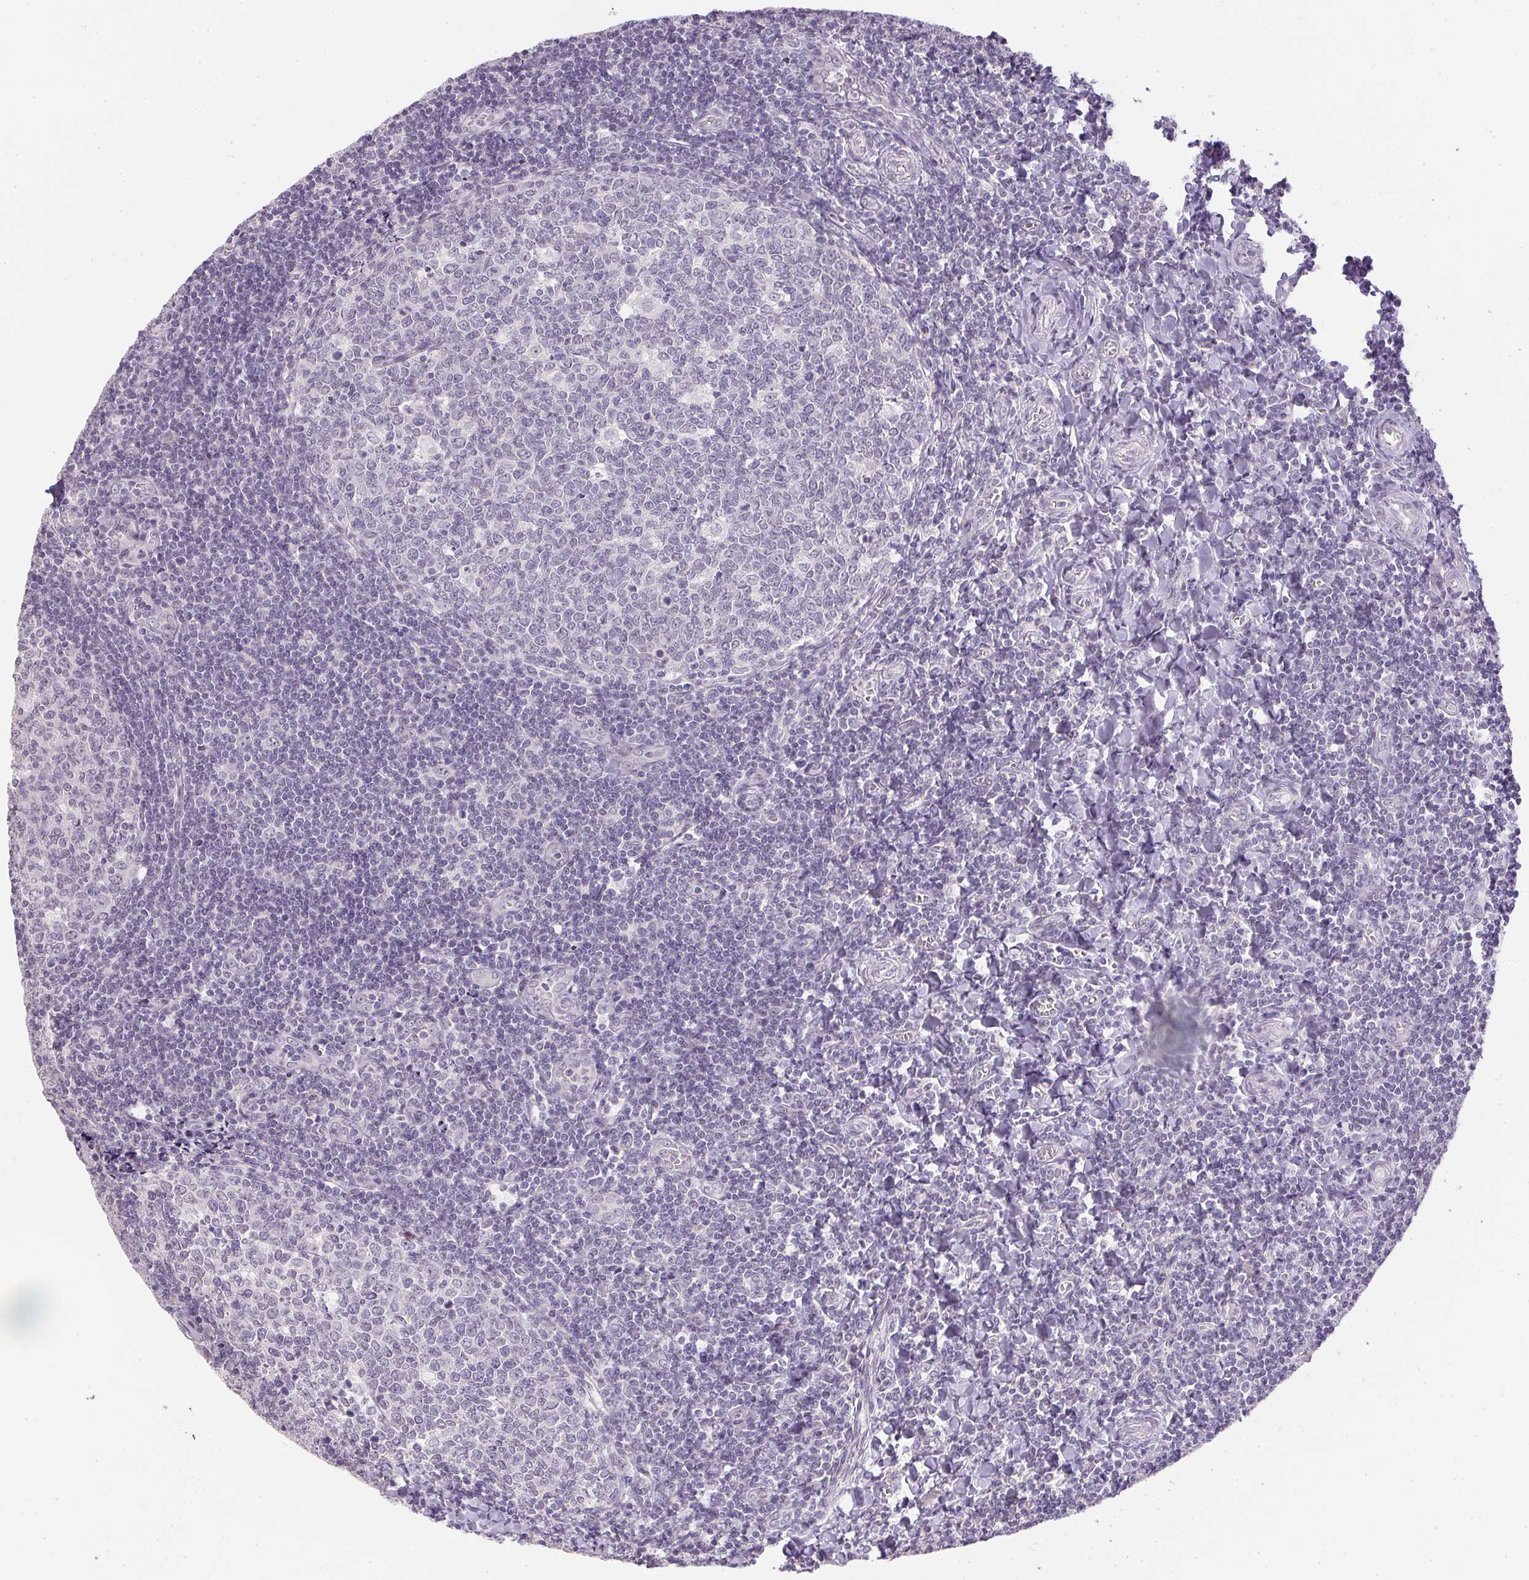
{"staining": {"intensity": "negative", "quantity": "none", "location": "none"}, "tissue": "tonsil", "cell_type": "Germinal center cells", "image_type": "normal", "snomed": [{"axis": "morphology", "description": "Normal tissue, NOS"}, {"axis": "morphology", "description": "Inflammation, NOS"}, {"axis": "topography", "description": "Tonsil"}], "caption": "Immunohistochemistry of unremarkable human tonsil displays no positivity in germinal center cells. (DAB (3,3'-diaminobenzidine) immunohistochemistry visualized using brightfield microscopy, high magnification).", "gene": "PPY", "patient": {"sex": "female", "age": 31}}